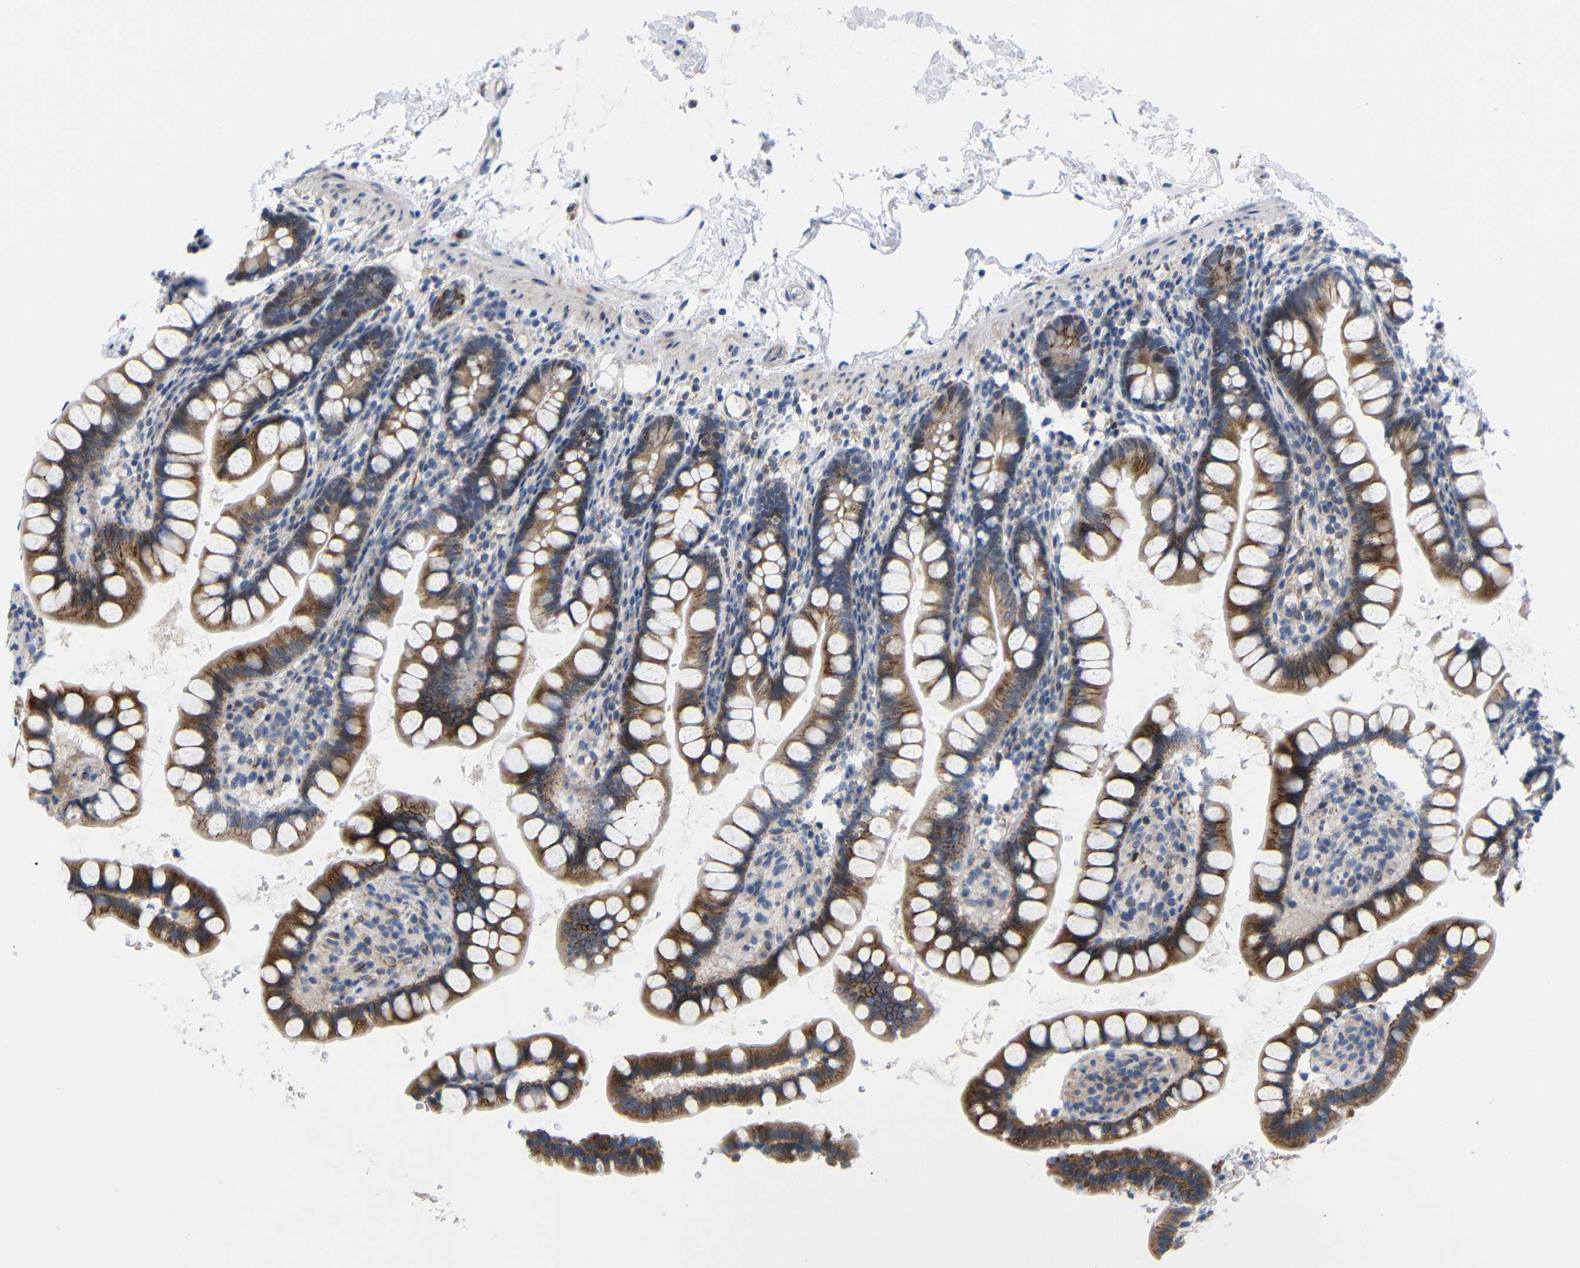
{"staining": {"intensity": "moderate", "quantity": ">75%", "location": "cytoplasmic/membranous"}, "tissue": "small intestine", "cell_type": "Glandular cells", "image_type": "normal", "snomed": [{"axis": "morphology", "description": "Normal tissue, NOS"}, {"axis": "topography", "description": "Small intestine"}], "caption": "Glandular cells reveal medium levels of moderate cytoplasmic/membranous positivity in about >75% of cells in unremarkable small intestine.", "gene": "CMTM1", "patient": {"sex": "female", "age": 84}}